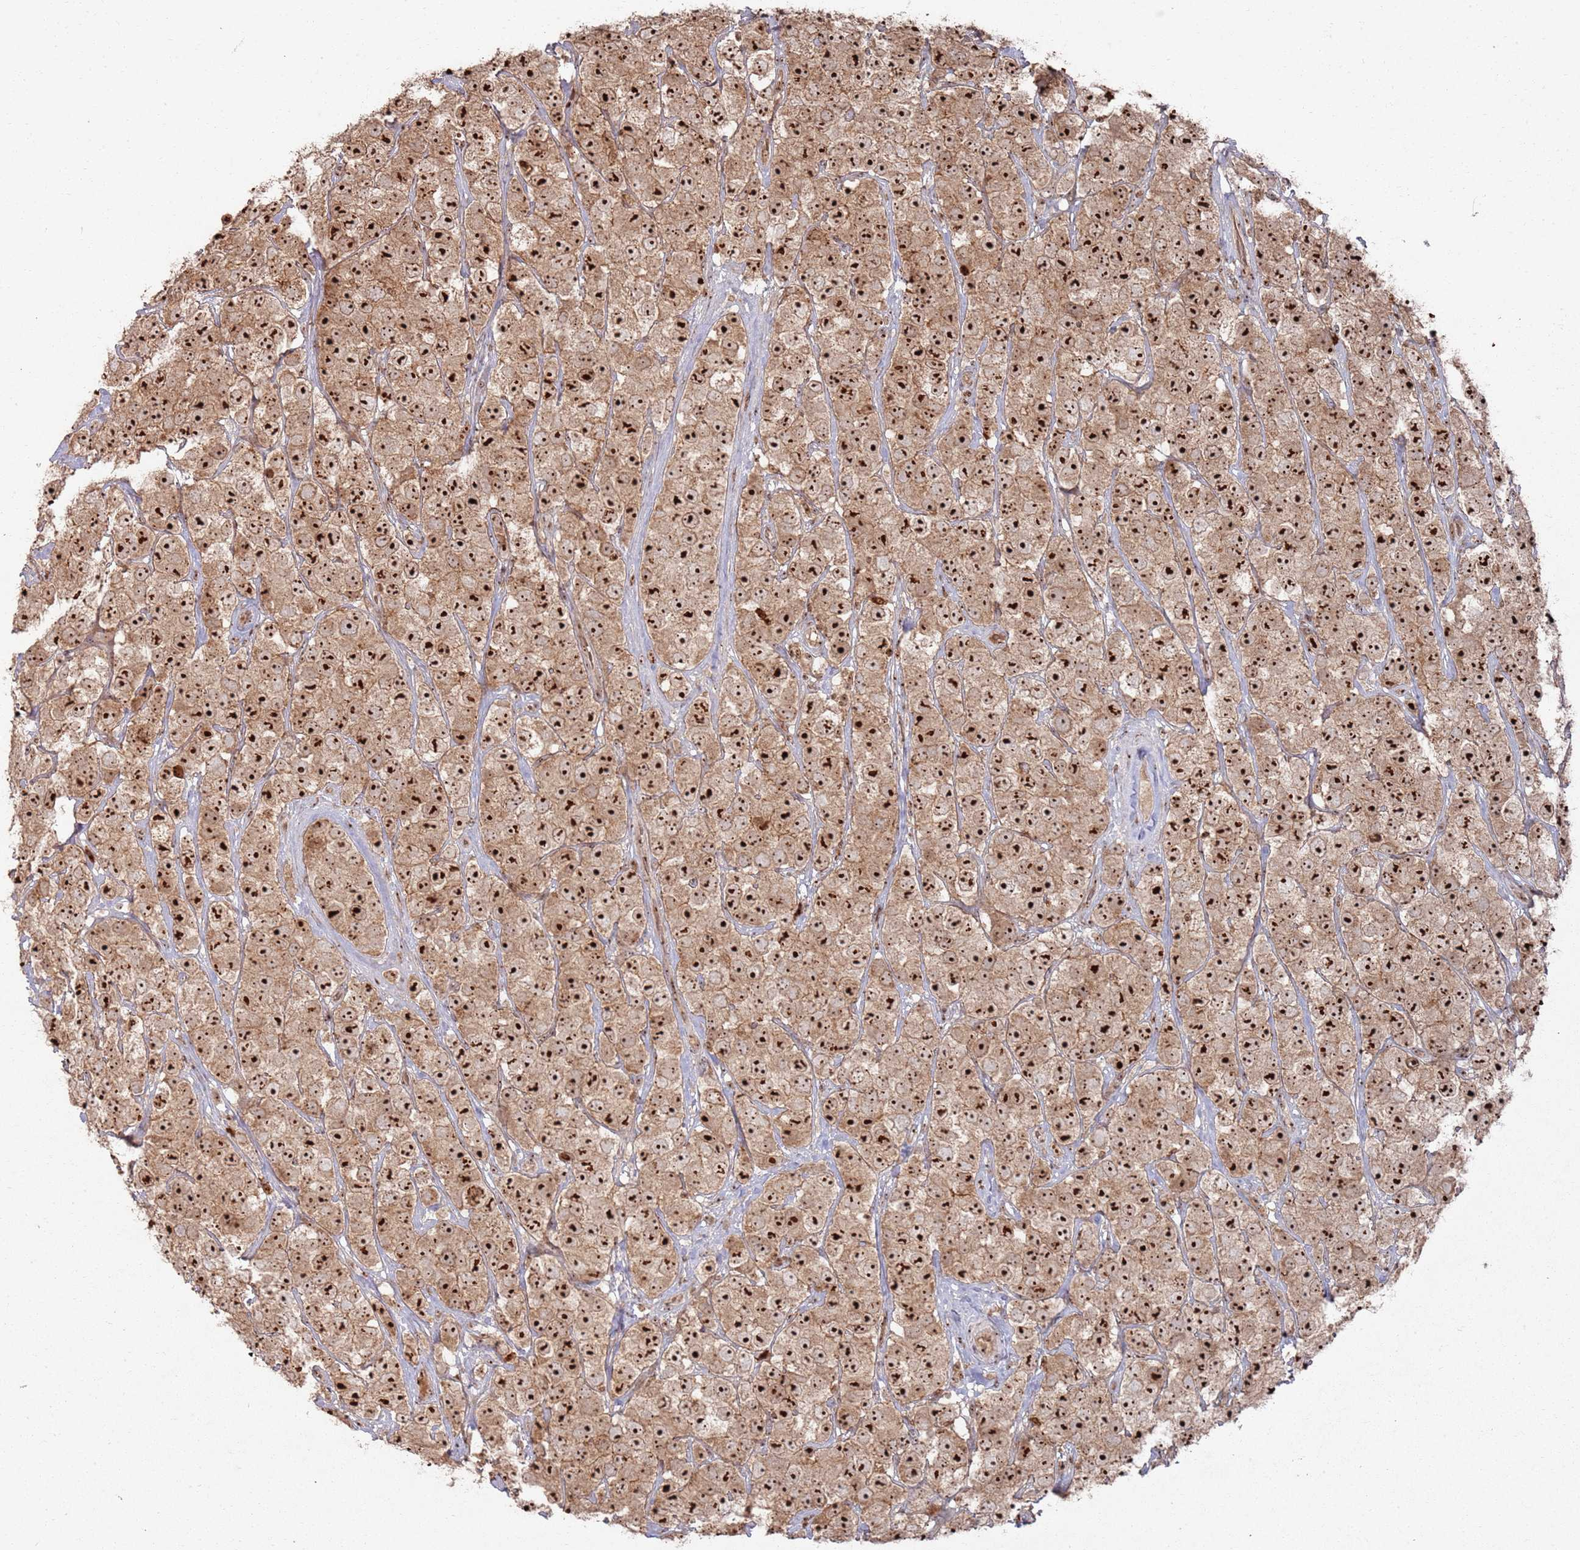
{"staining": {"intensity": "strong", "quantity": ">75%", "location": "cytoplasmic/membranous,nuclear"}, "tissue": "testis cancer", "cell_type": "Tumor cells", "image_type": "cancer", "snomed": [{"axis": "morphology", "description": "Seminoma, NOS"}, {"axis": "topography", "description": "Testis"}], "caption": "IHC image of testis cancer (seminoma) stained for a protein (brown), which exhibits high levels of strong cytoplasmic/membranous and nuclear staining in about >75% of tumor cells.", "gene": "UTP11", "patient": {"sex": "male", "age": 28}}